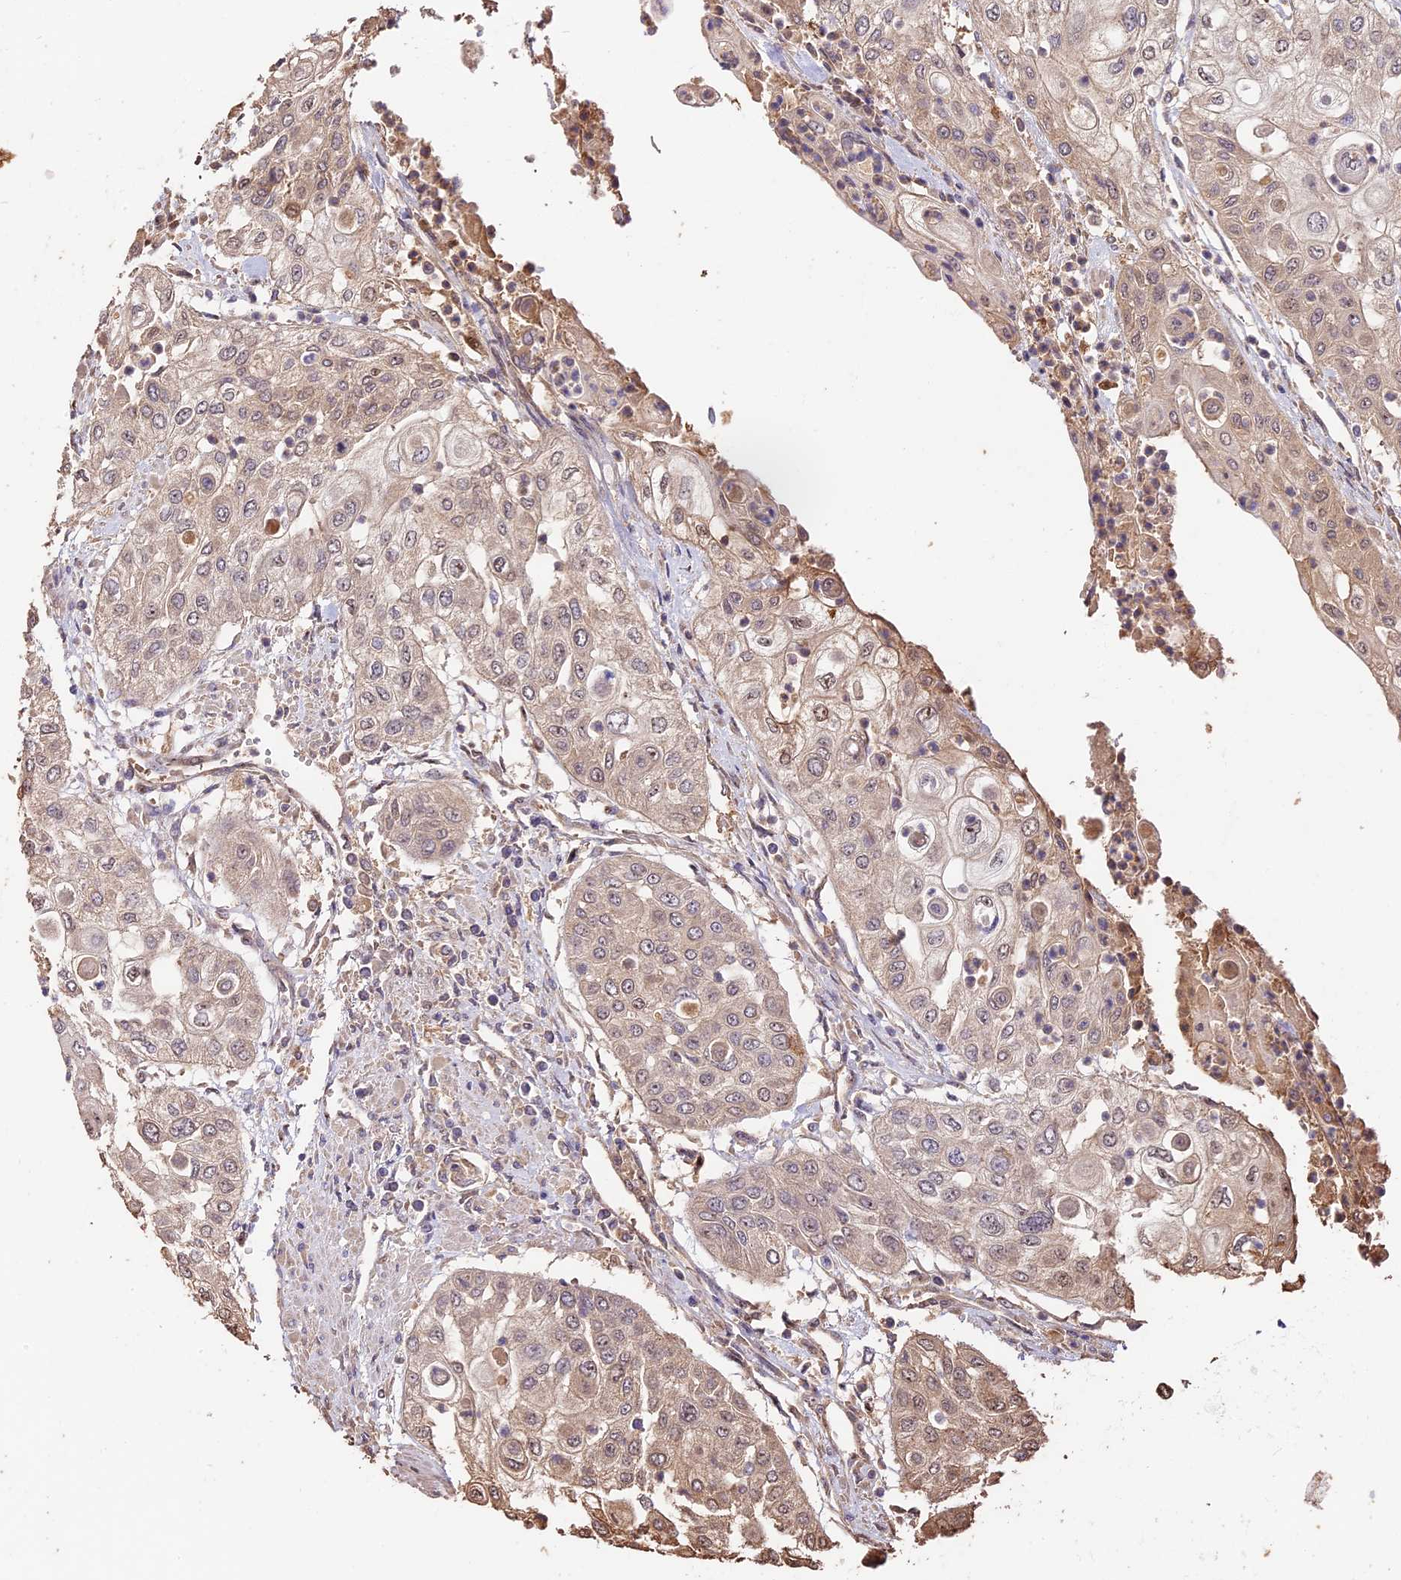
{"staining": {"intensity": "weak", "quantity": "25%-75%", "location": "cytoplasmic/membranous"}, "tissue": "urothelial cancer", "cell_type": "Tumor cells", "image_type": "cancer", "snomed": [{"axis": "morphology", "description": "Urothelial carcinoma, High grade"}, {"axis": "topography", "description": "Urinary bladder"}], "caption": "Human urothelial carcinoma (high-grade) stained with a protein marker reveals weak staining in tumor cells.", "gene": "PPP1R37", "patient": {"sex": "female", "age": 79}}